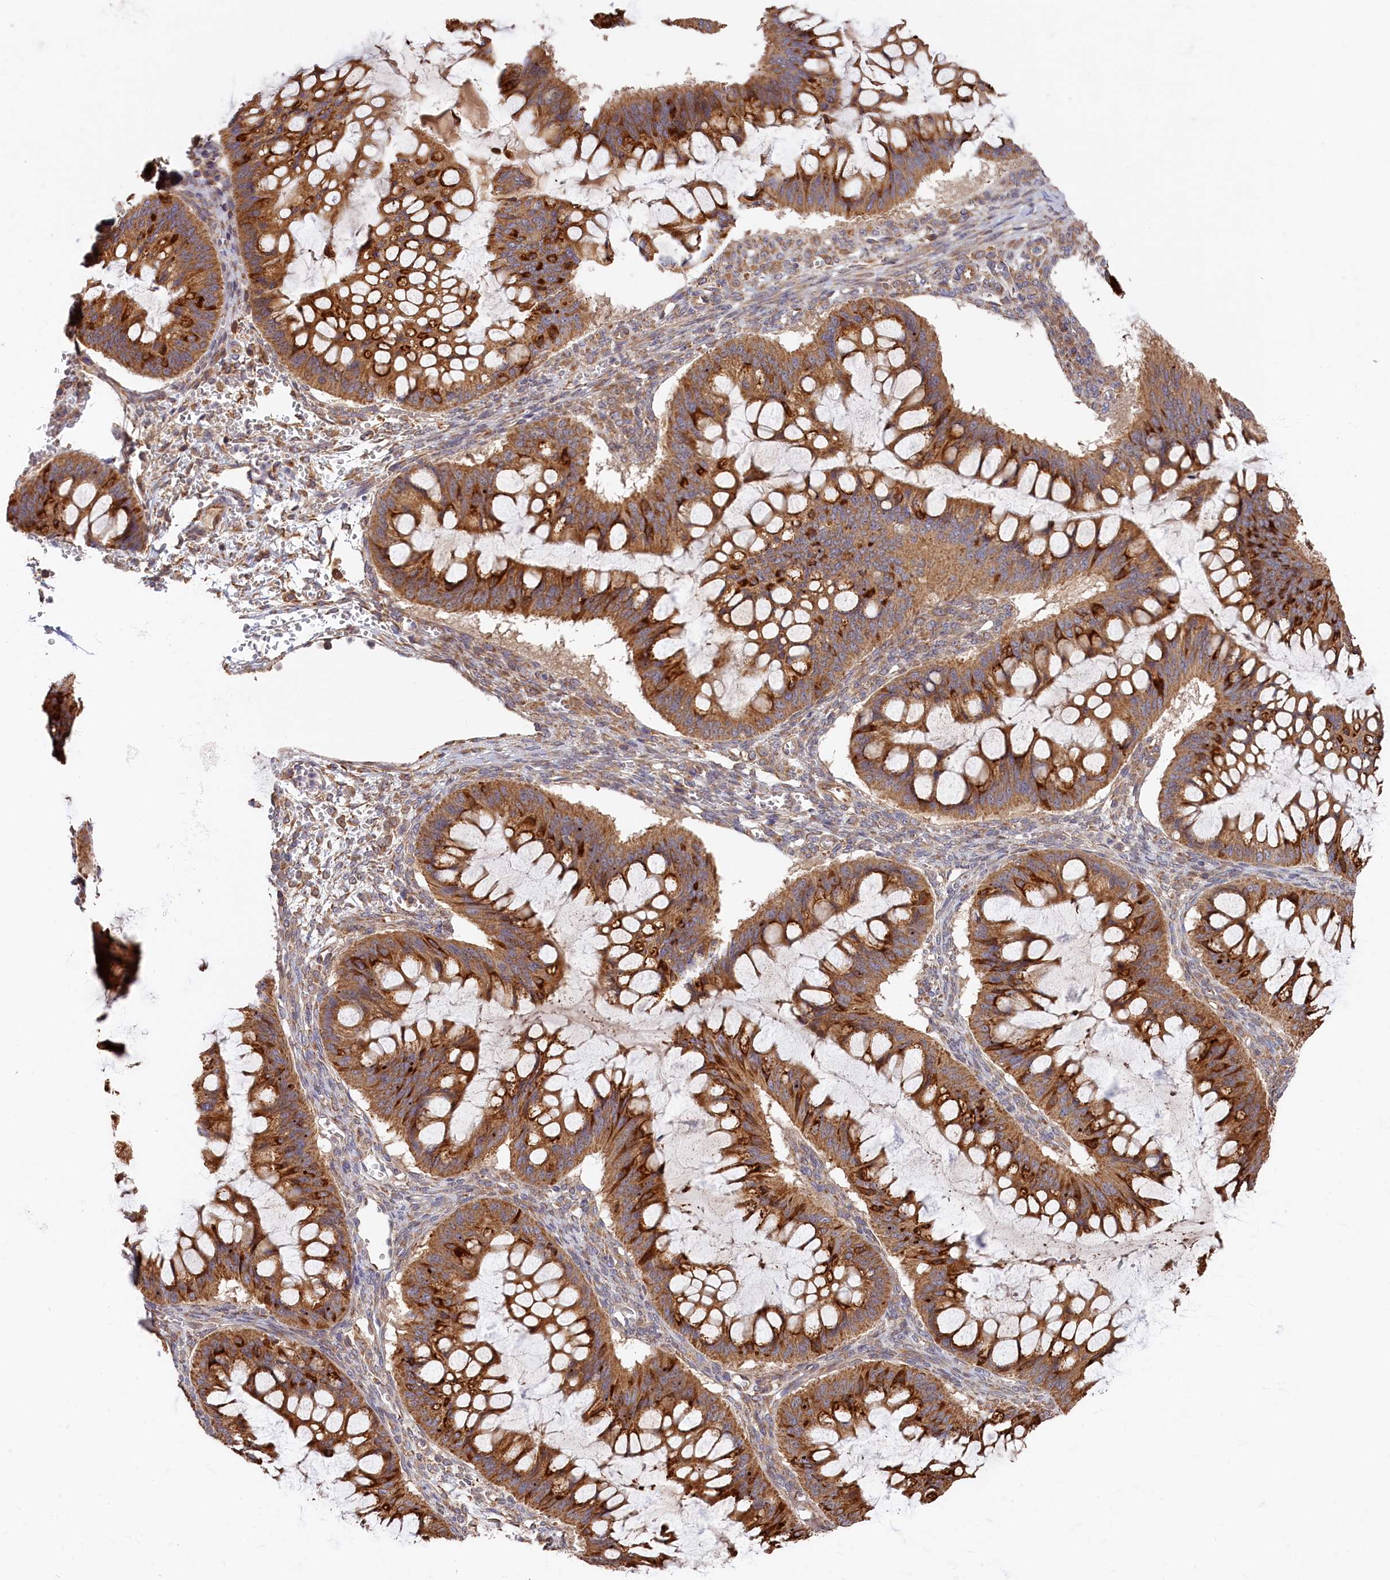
{"staining": {"intensity": "strong", "quantity": ">75%", "location": "cytoplasmic/membranous"}, "tissue": "ovarian cancer", "cell_type": "Tumor cells", "image_type": "cancer", "snomed": [{"axis": "morphology", "description": "Cystadenocarcinoma, mucinous, NOS"}, {"axis": "topography", "description": "Ovary"}], "caption": "Approximately >75% of tumor cells in human ovarian cancer exhibit strong cytoplasmic/membranous protein expression as visualized by brown immunohistochemical staining.", "gene": "CEP44", "patient": {"sex": "female", "age": 73}}